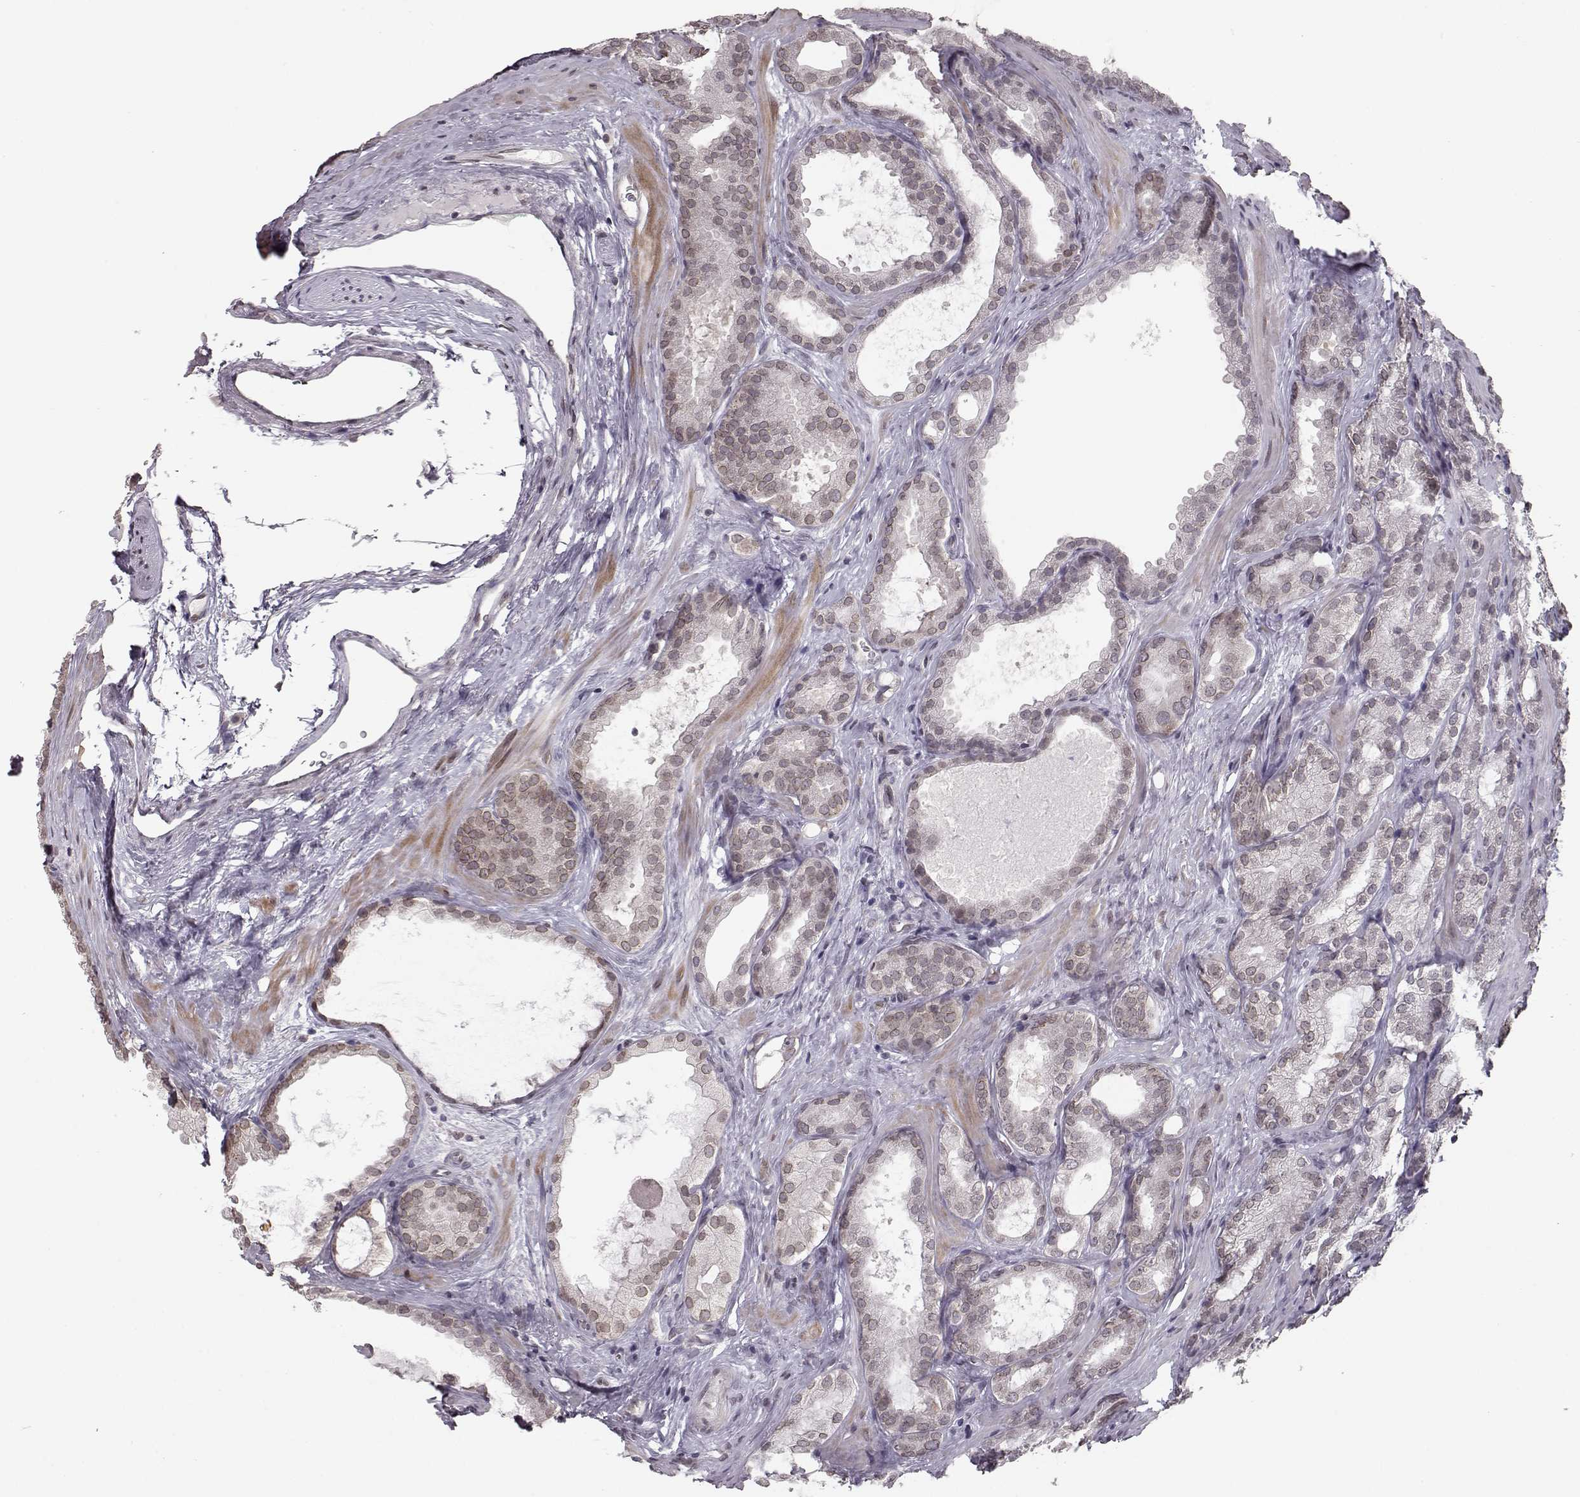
{"staining": {"intensity": "weak", "quantity": ">75%", "location": "cytoplasmic/membranous,nuclear"}, "tissue": "prostate cancer", "cell_type": "Tumor cells", "image_type": "cancer", "snomed": [{"axis": "morphology", "description": "Adenocarcinoma, High grade"}, {"axis": "topography", "description": "Prostate"}], "caption": "An immunohistochemistry micrograph of neoplastic tissue is shown. Protein staining in brown labels weak cytoplasmic/membranous and nuclear positivity in high-grade adenocarcinoma (prostate) within tumor cells. The staining is performed using DAB (3,3'-diaminobenzidine) brown chromogen to label protein expression. The nuclei are counter-stained blue using hematoxylin.", "gene": "NUP37", "patient": {"sex": "male", "age": 64}}